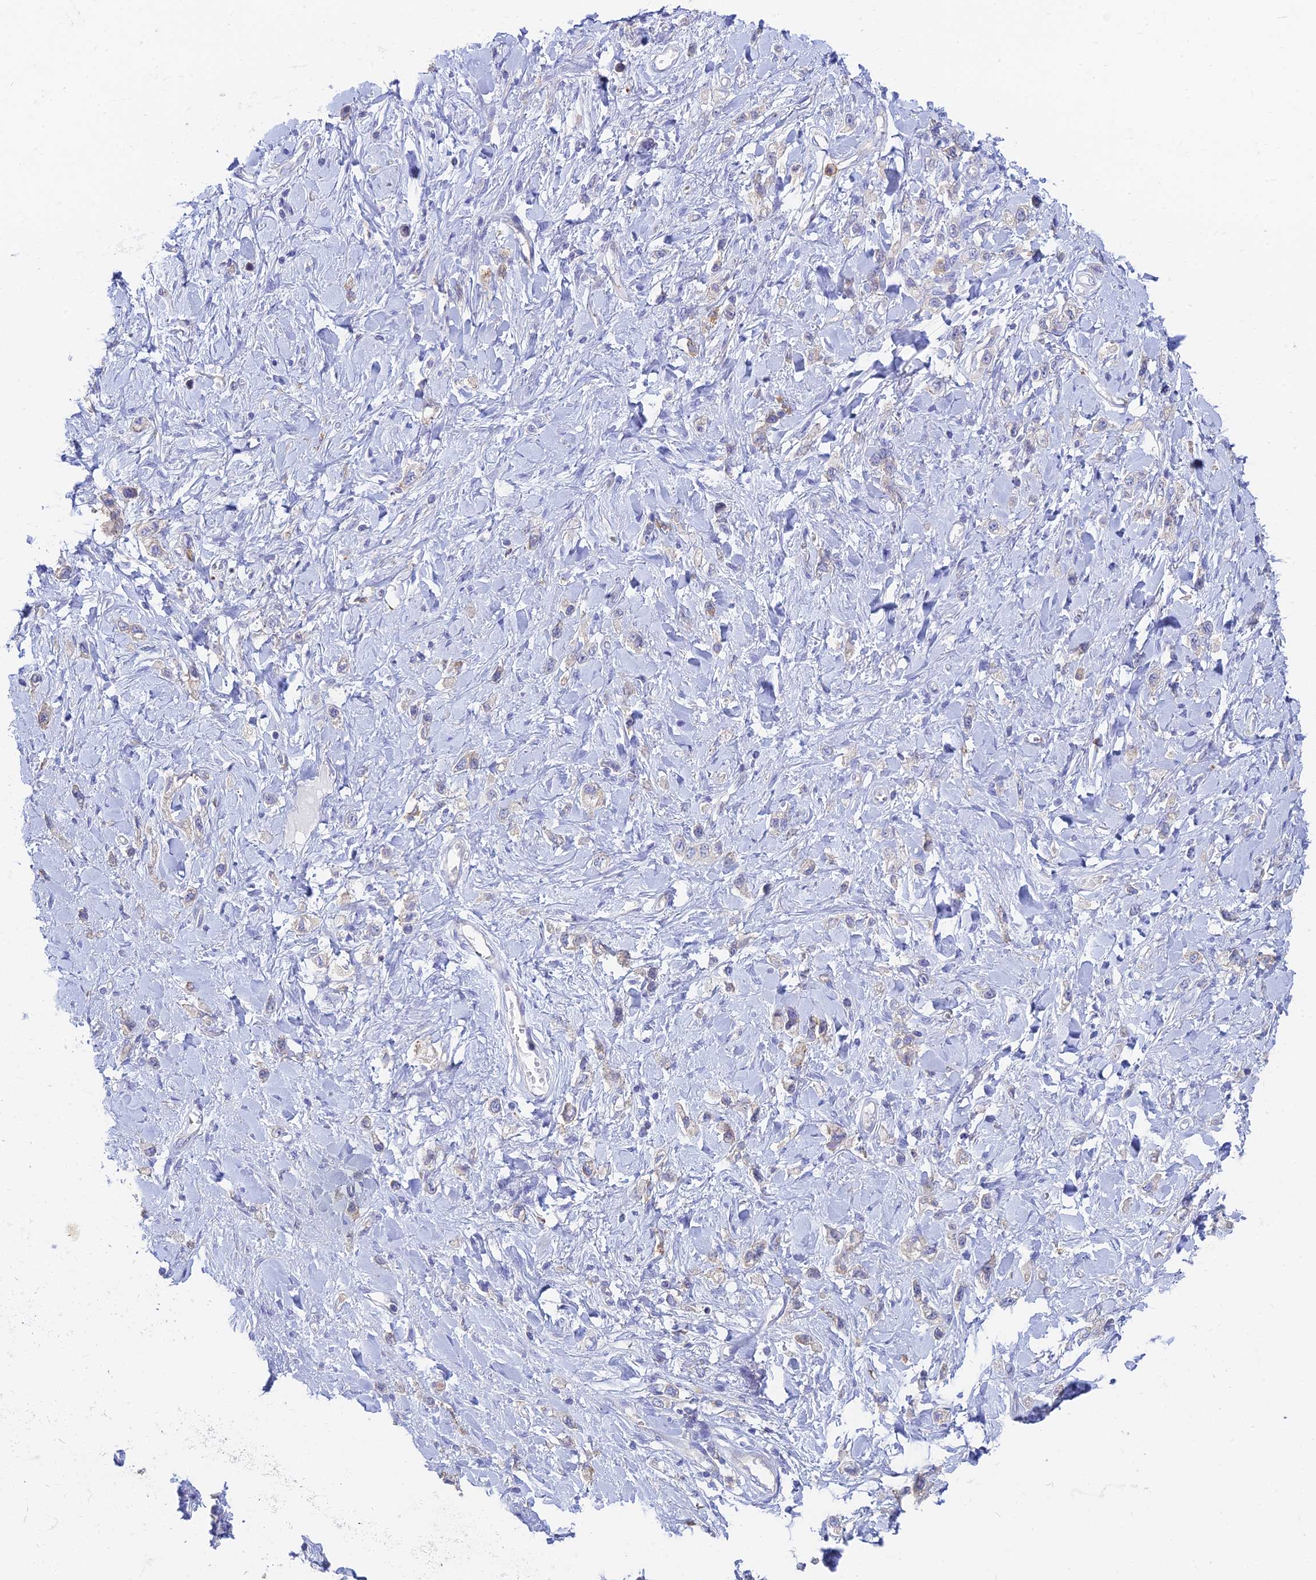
{"staining": {"intensity": "weak", "quantity": "25%-75%", "location": "cytoplasmic/membranous"}, "tissue": "stomach cancer", "cell_type": "Tumor cells", "image_type": "cancer", "snomed": [{"axis": "morphology", "description": "Adenocarcinoma, NOS"}, {"axis": "topography", "description": "Stomach"}], "caption": "Immunohistochemistry (IHC) of human stomach cancer (adenocarcinoma) exhibits low levels of weak cytoplasmic/membranous staining in about 25%-75% of tumor cells. The staining was performed using DAB to visualize the protein expression in brown, while the nuclei were stained in blue with hematoxylin (Magnification: 20x).", "gene": "STRN4", "patient": {"sex": "female", "age": 65}}